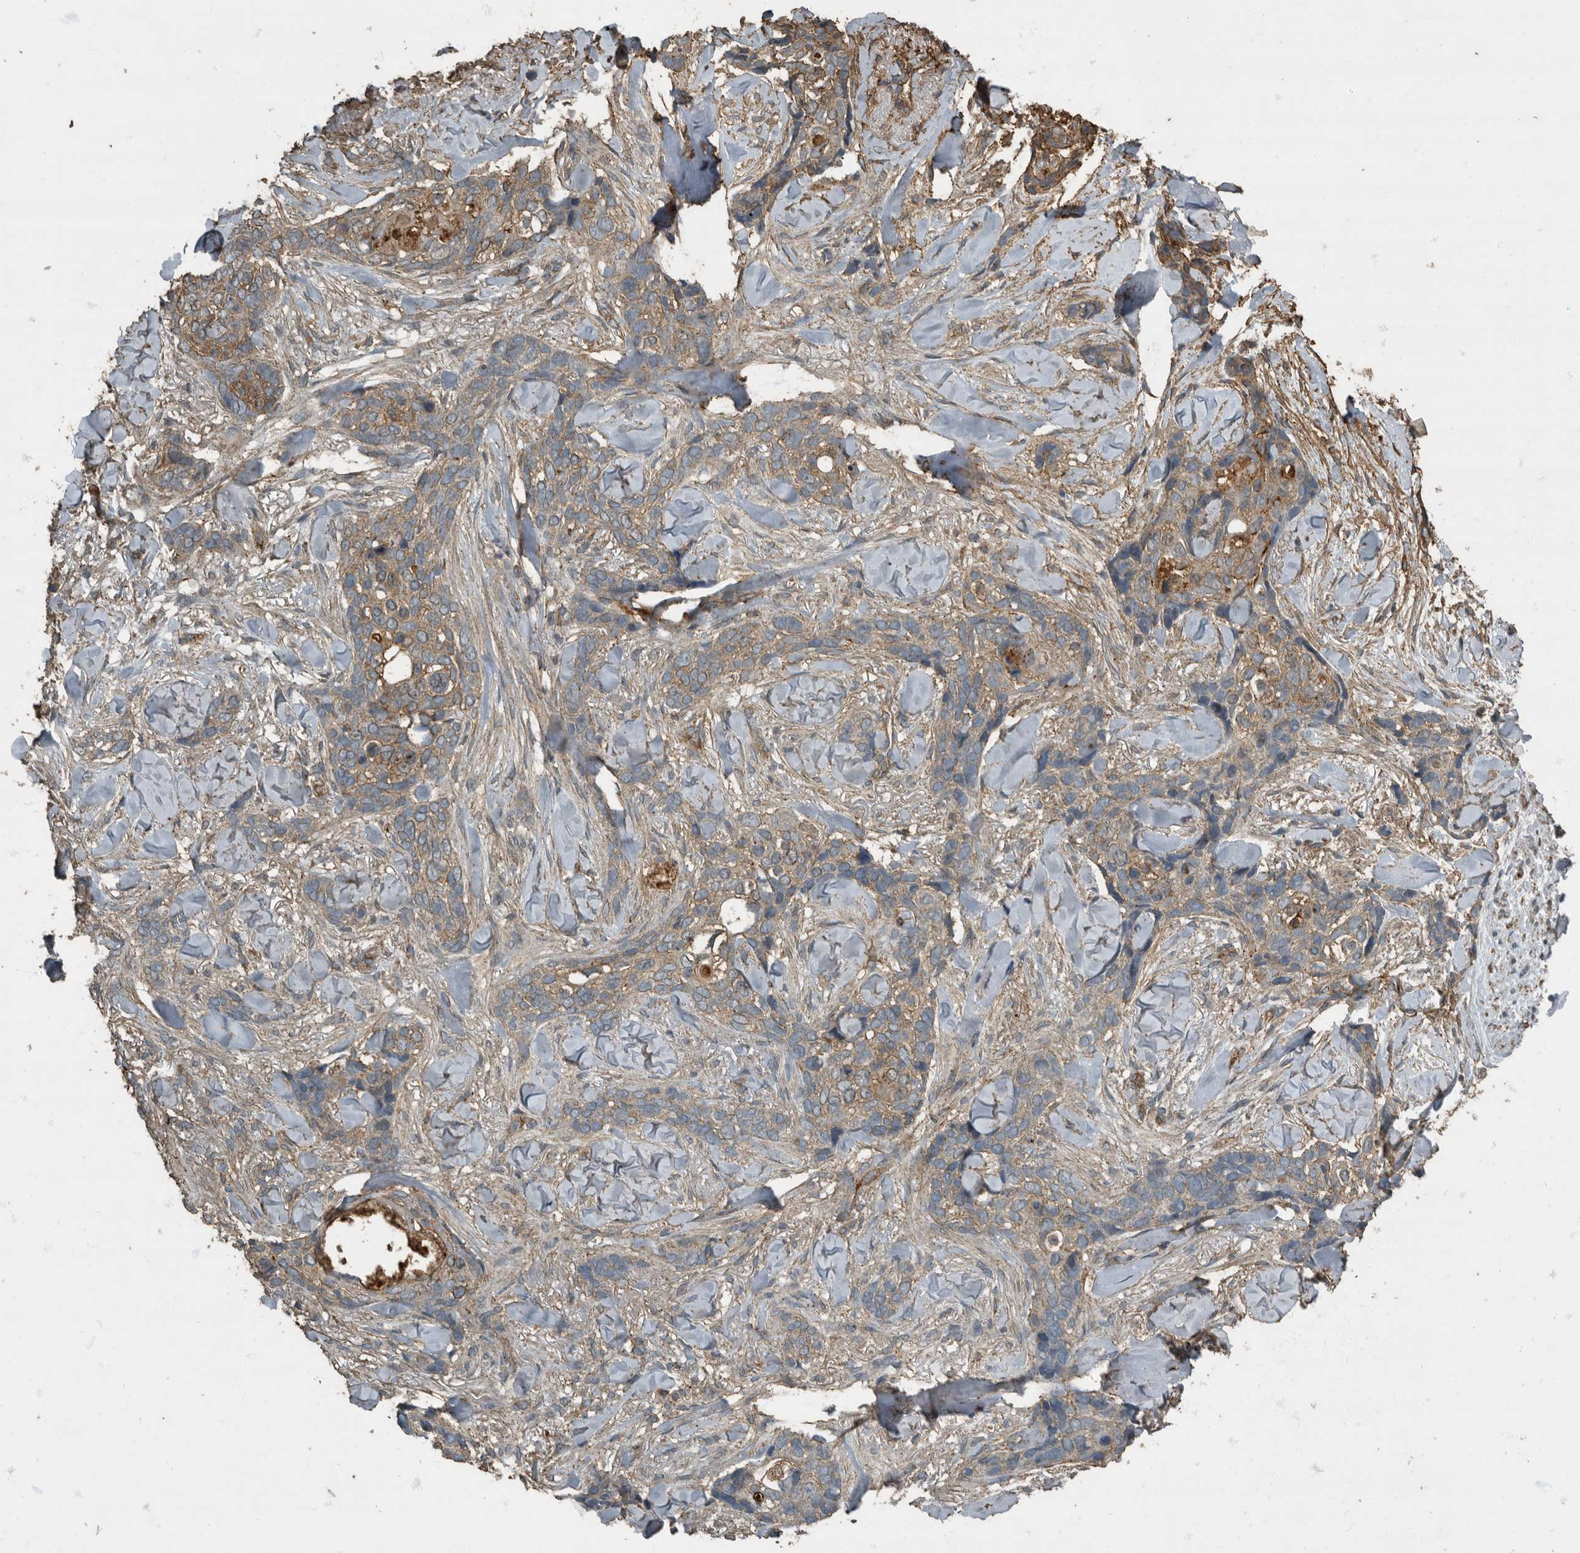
{"staining": {"intensity": "weak", "quantity": ">75%", "location": "cytoplasmic/membranous"}, "tissue": "skin cancer", "cell_type": "Tumor cells", "image_type": "cancer", "snomed": [{"axis": "morphology", "description": "Basal cell carcinoma"}, {"axis": "topography", "description": "Skin"}], "caption": "Brown immunohistochemical staining in skin cancer (basal cell carcinoma) reveals weak cytoplasmic/membranous expression in approximately >75% of tumor cells.", "gene": "IL15RA", "patient": {"sex": "female", "age": 82}}